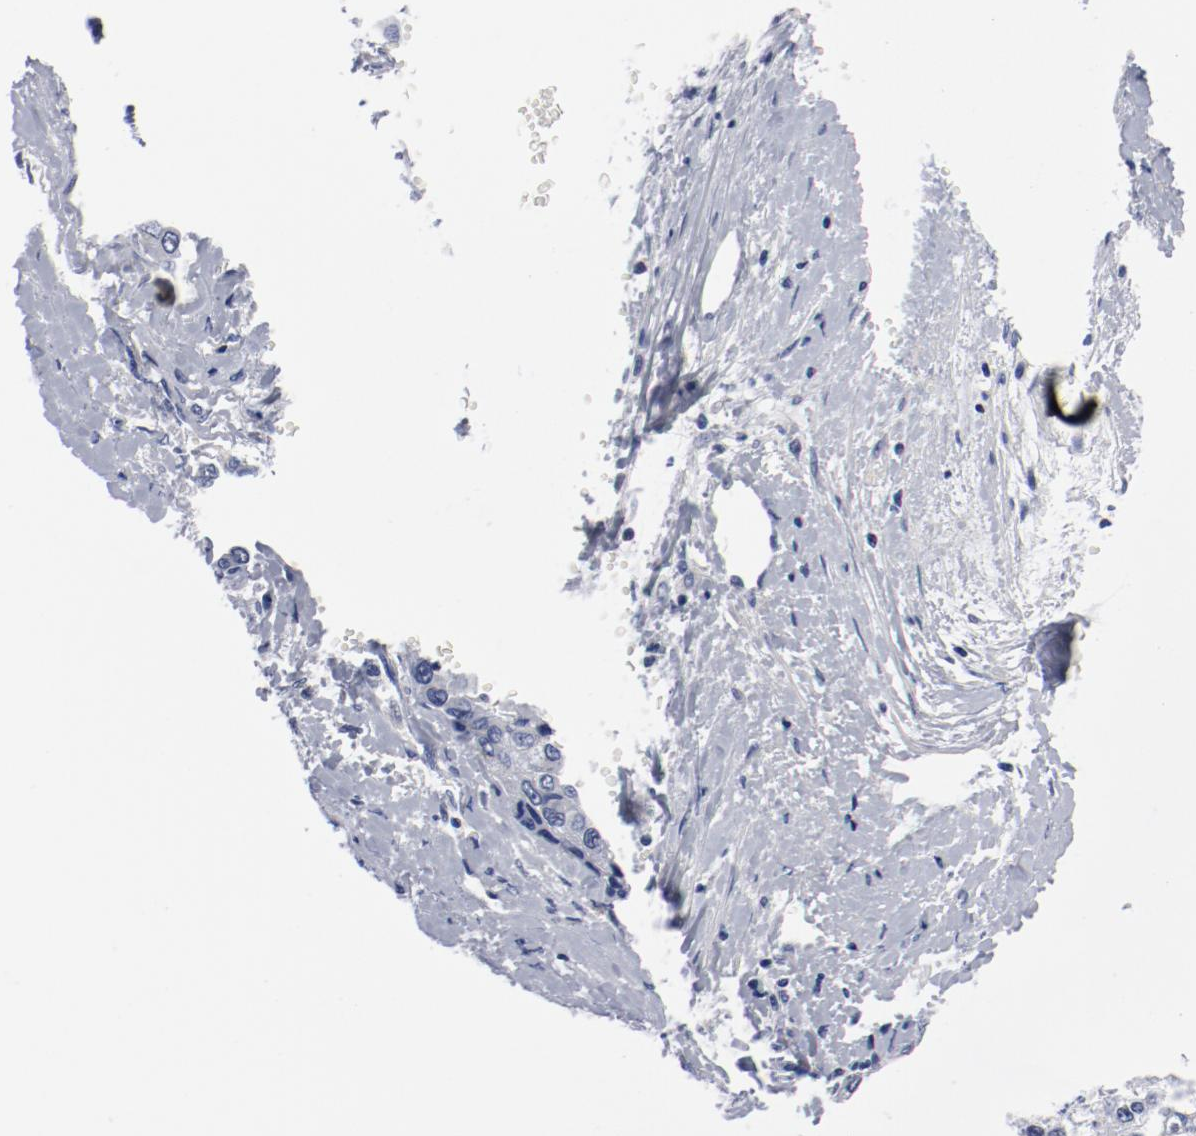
{"staining": {"intensity": "negative", "quantity": "none", "location": "none"}, "tissue": "liver cancer", "cell_type": "Tumor cells", "image_type": "cancer", "snomed": [{"axis": "morphology", "description": "Carcinoma, Hepatocellular, NOS"}, {"axis": "topography", "description": "Liver"}], "caption": "Immunohistochemistry of liver cancer (hepatocellular carcinoma) reveals no expression in tumor cells.", "gene": "KCNK13", "patient": {"sex": "female", "age": 66}}